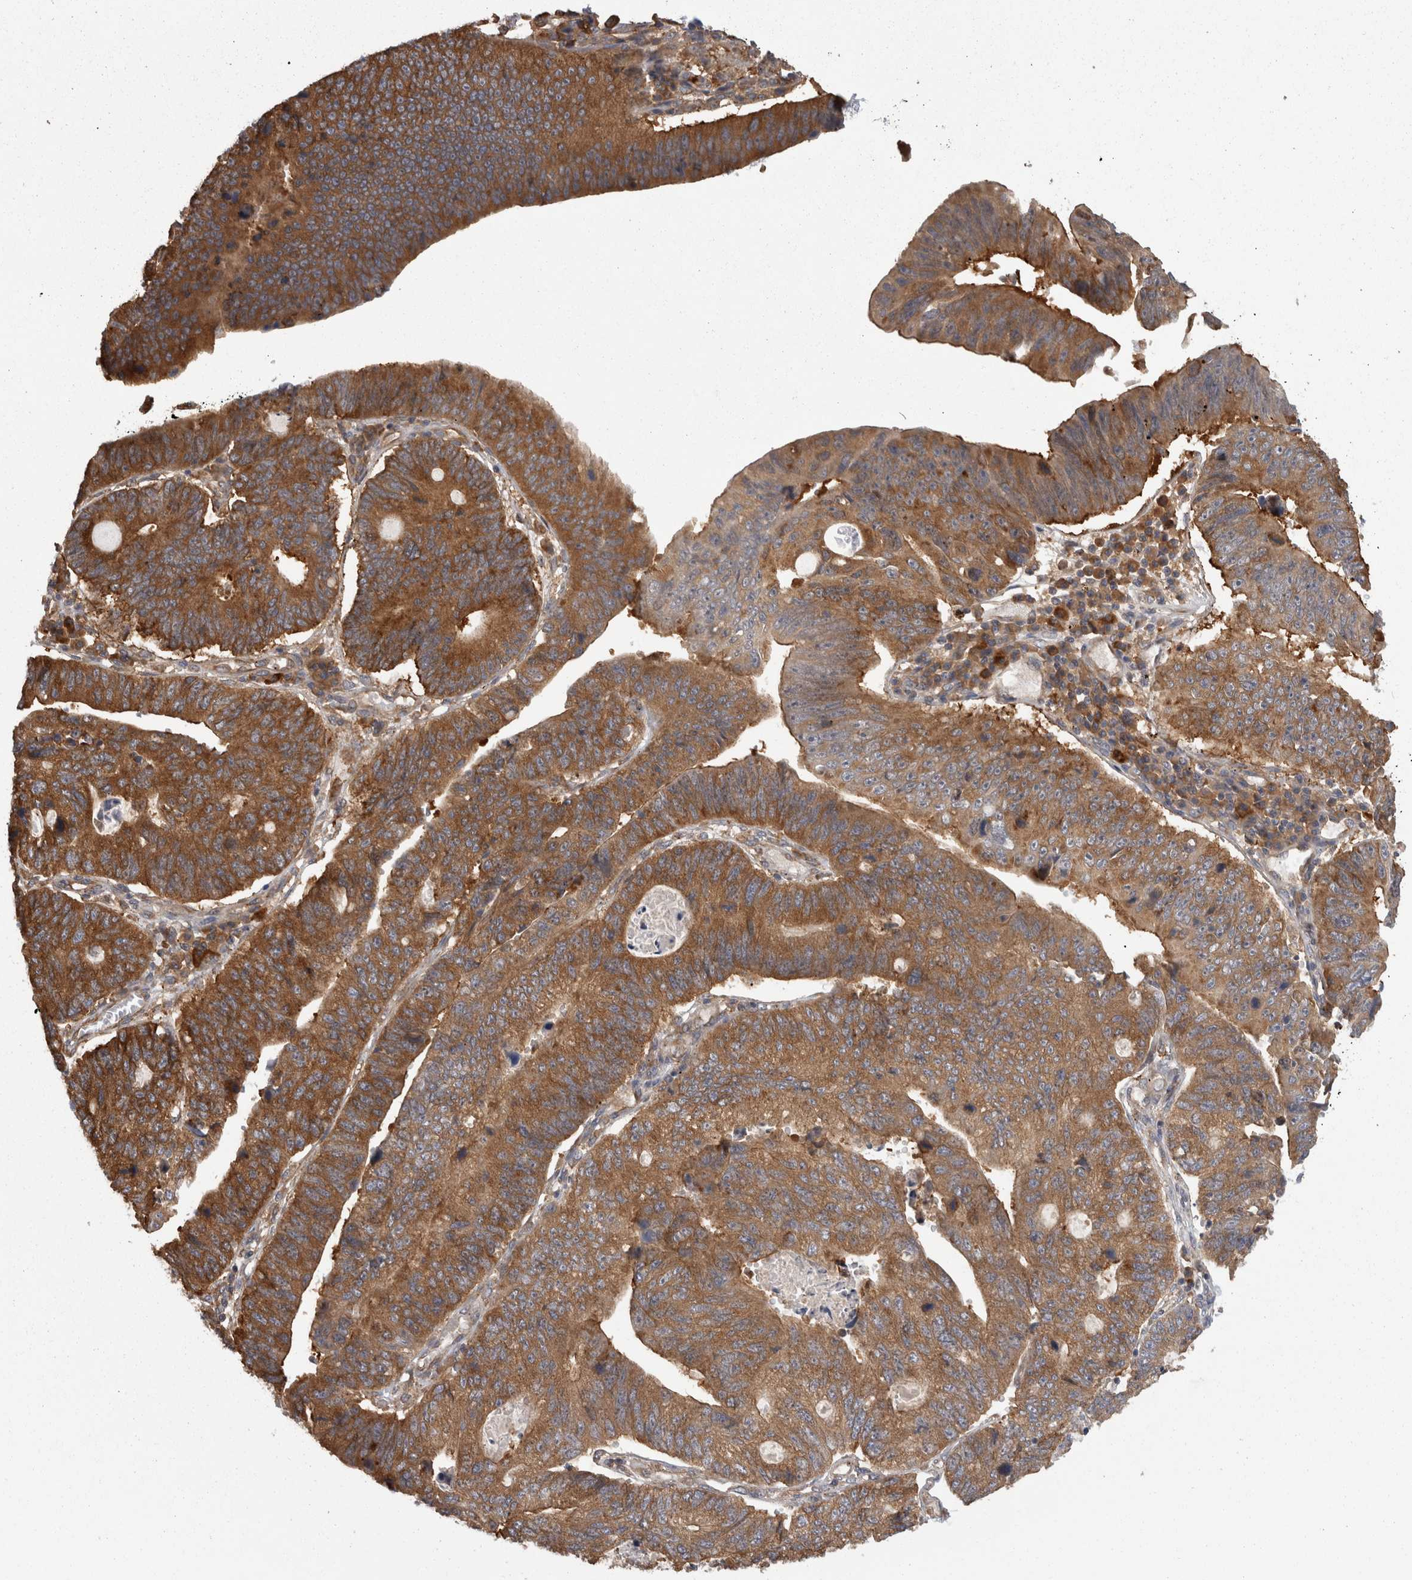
{"staining": {"intensity": "strong", "quantity": ">75%", "location": "cytoplasmic/membranous"}, "tissue": "stomach cancer", "cell_type": "Tumor cells", "image_type": "cancer", "snomed": [{"axis": "morphology", "description": "Adenocarcinoma, NOS"}, {"axis": "topography", "description": "Stomach"}], "caption": "A brown stain highlights strong cytoplasmic/membranous positivity of a protein in human stomach adenocarcinoma tumor cells. (Brightfield microscopy of DAB IHC at high magnification).", "gene": "SMCR8", "patient": {"sex": "male", "age": 59}}